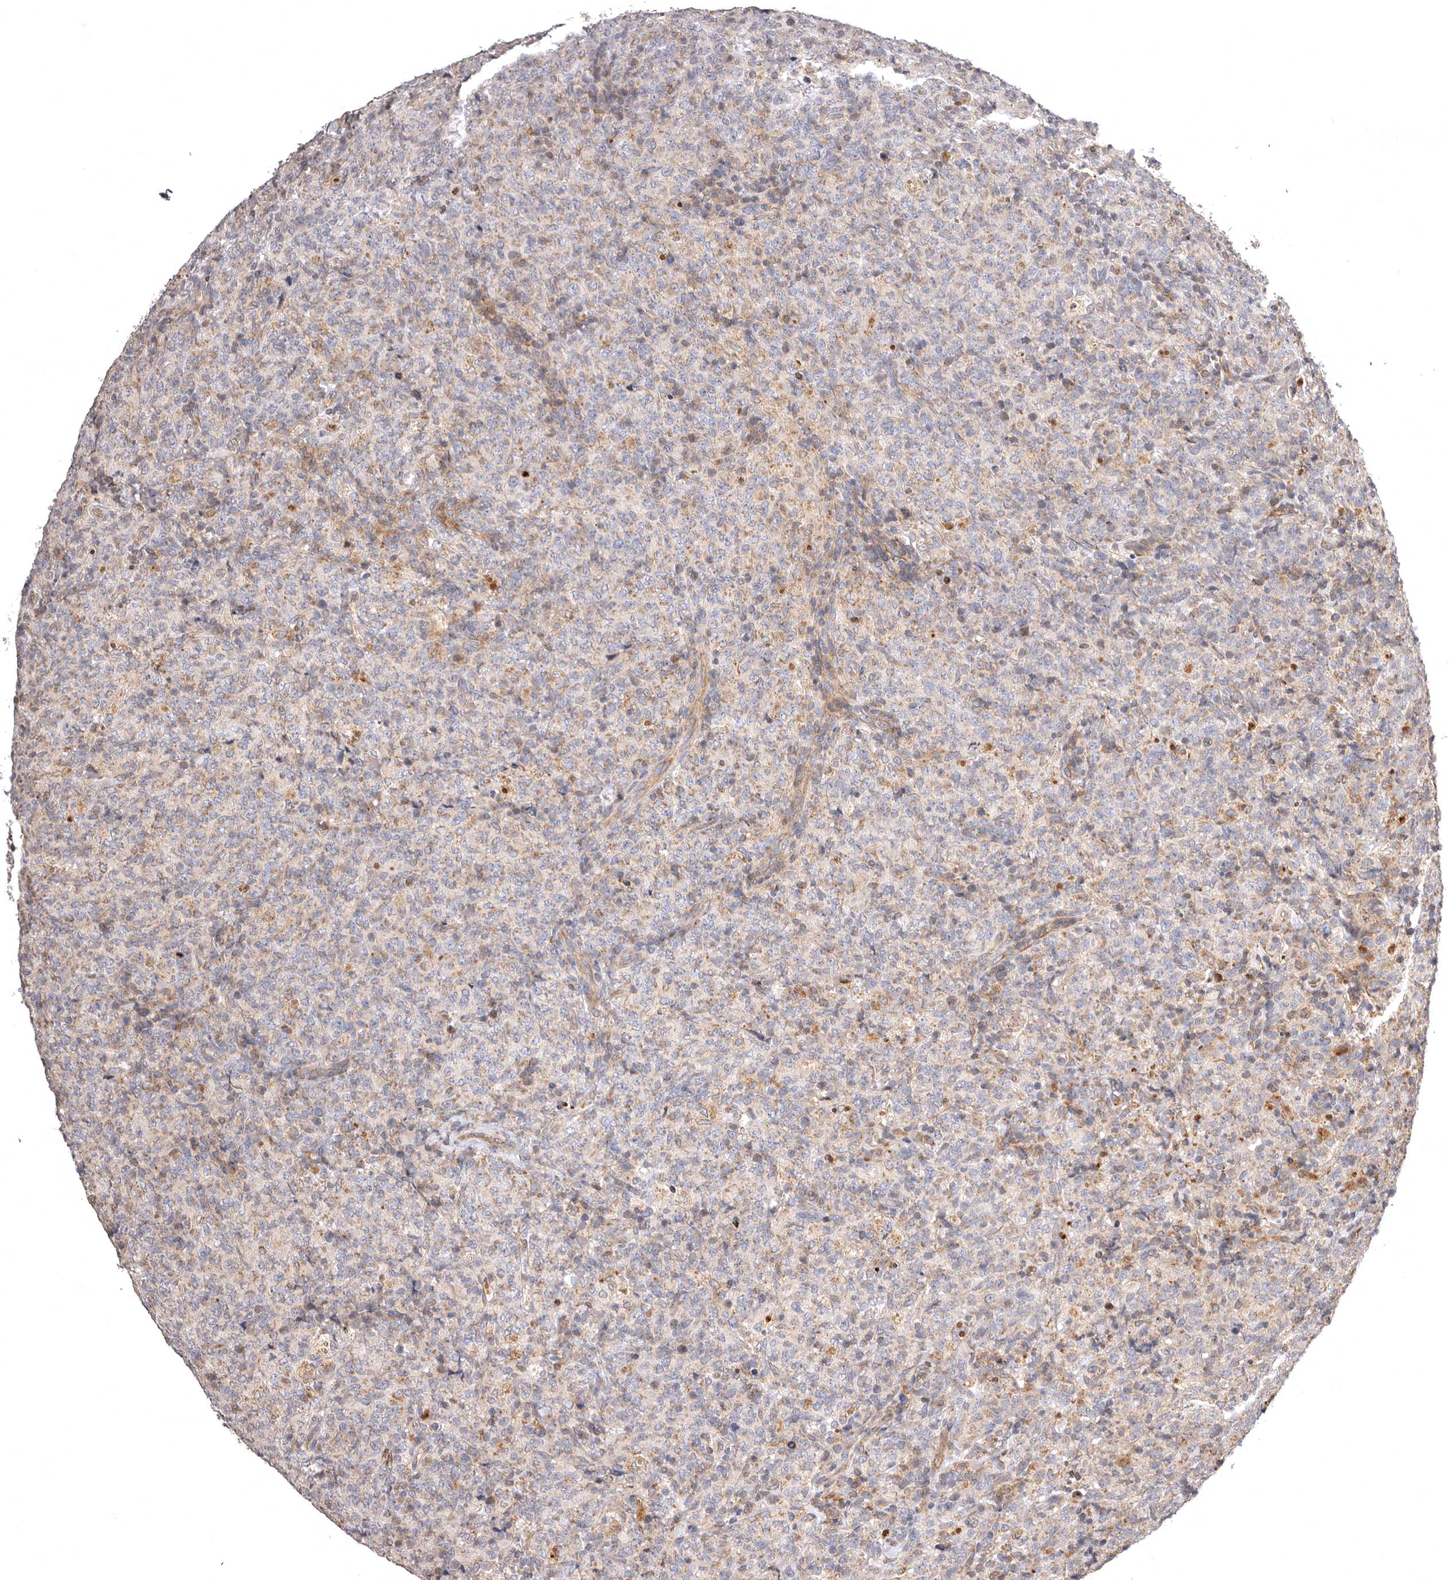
{"staining": {"intensity": "moderate", "quantity": "<25%", "location": "cytoplasmic/membranous"}, "tissue": "lymphoma", "cell_type": "Tumor cells", "image_type": "cancer", "snomed": [{"axis": "morphology", "description": "Malignant lymphoma, non-Hodgkin's type, High grade"}, {"axis": "topography", "description": "Tonsil"}], "caption": "A low amount of moderate cytoplasmic/membranous positivity is identified in approximately <25% of tumor cells in malignant lymphoma, non-Hodgkin's type (high-grade) tissue. (Stains: DAB (3,3'-diaminobenzidine) in brown, nuclei in blue, Microscopy: brightfield microscopy at high magnification).", "gene": "ADCY2", "patient": {"sex": "female", "age": 36}}